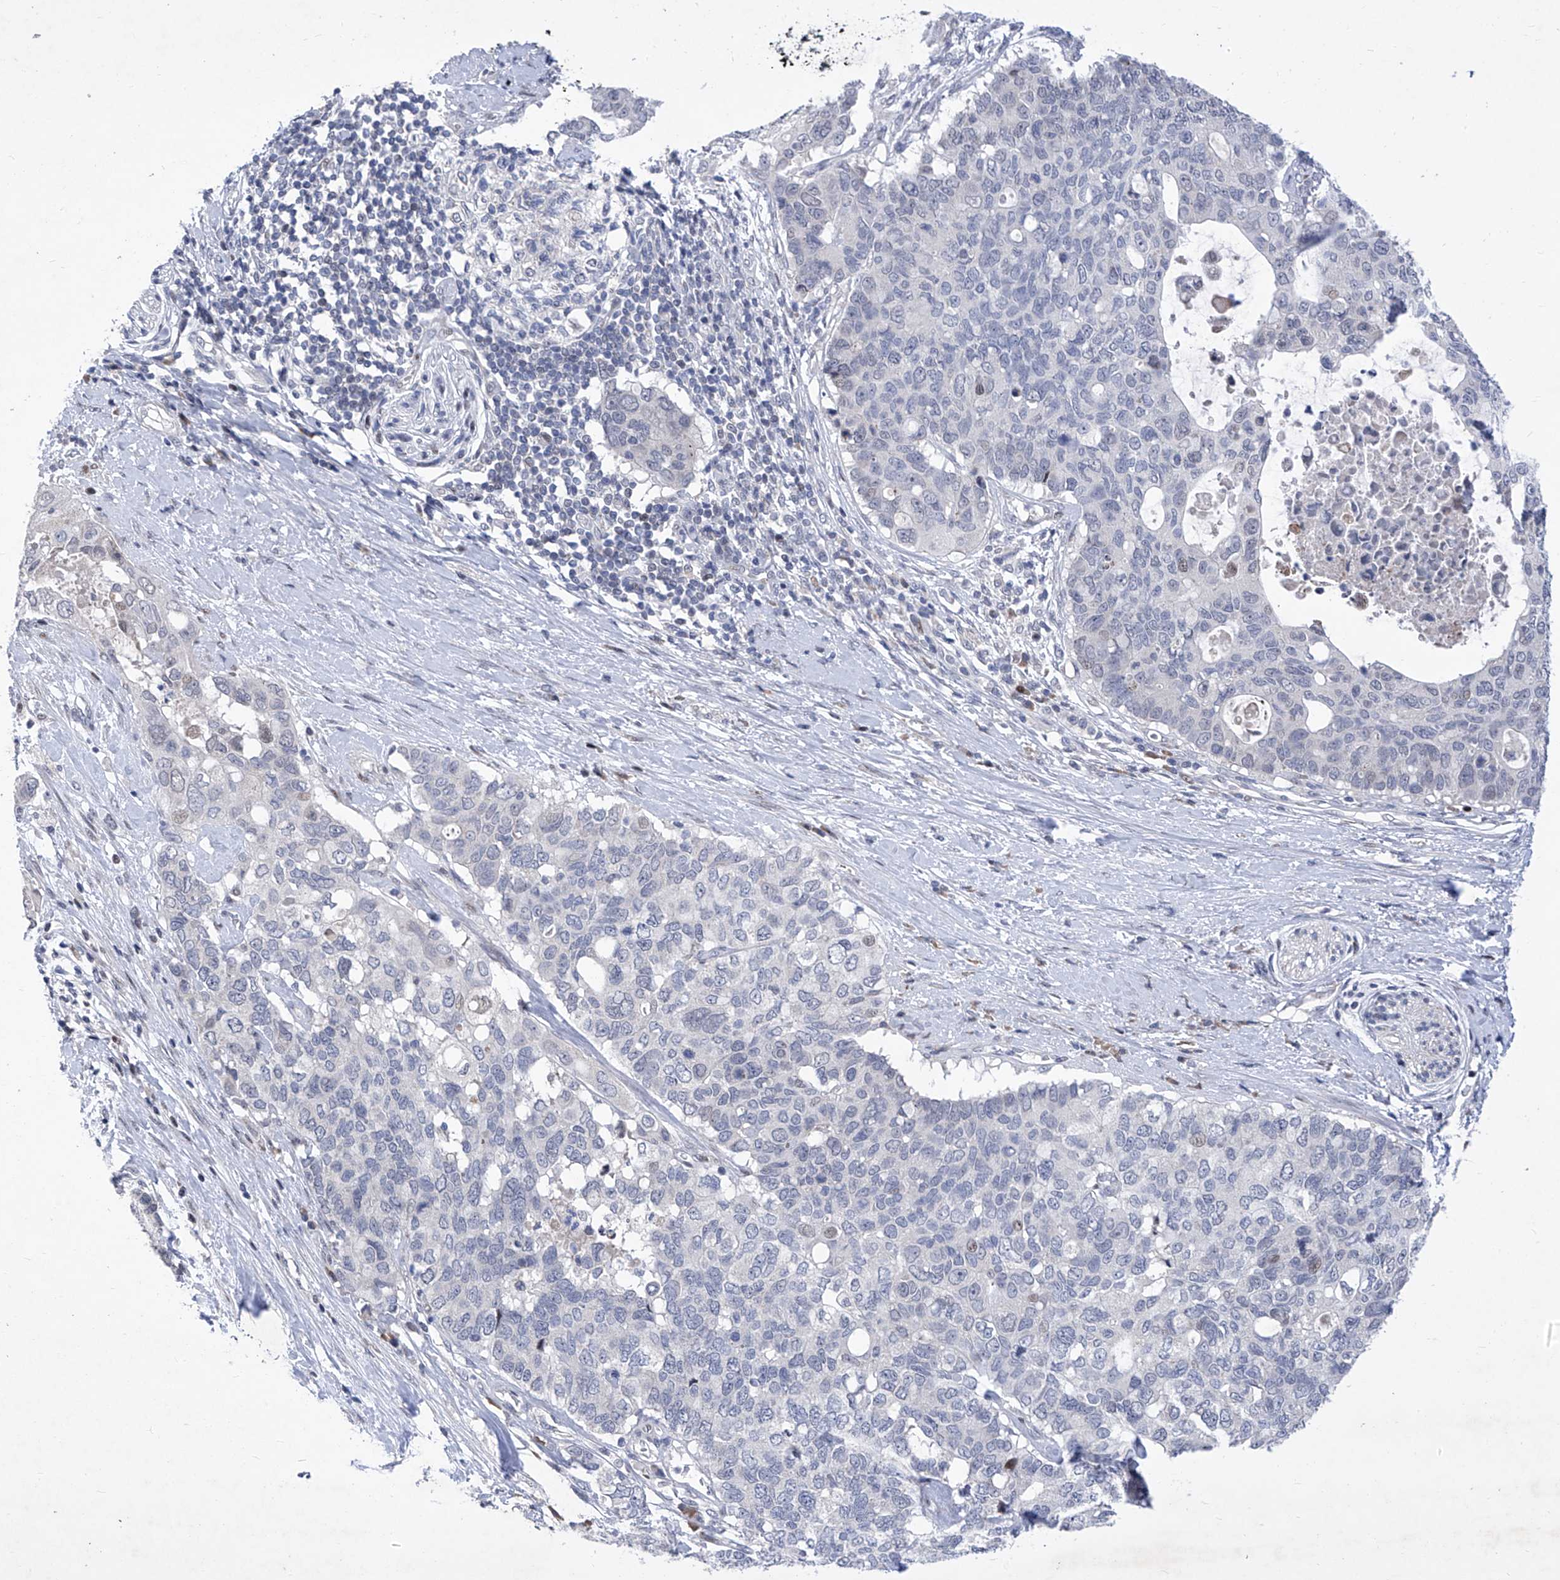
{"staining": {"intensity": "negative", "quantity": "none", "location": "none"}, "tissue": "pancreatic cancer", "cell_type": "Tumor cells", "image_type": "cancer", "snomed": [{"axis": "morphology", "description": "Adenocarcinoma, NOS"}, {"axis": "topography", "description": "Pancreas"}], "caption": "A histopathology image of adenocarcinoma (pancreatic) stained for a protein shows no brown staining in tumor cells. (IHC, brightfield microscopy, high magnification).", "gene": "NUFIP1", "patient": {"sex": "female", "age": 56}}